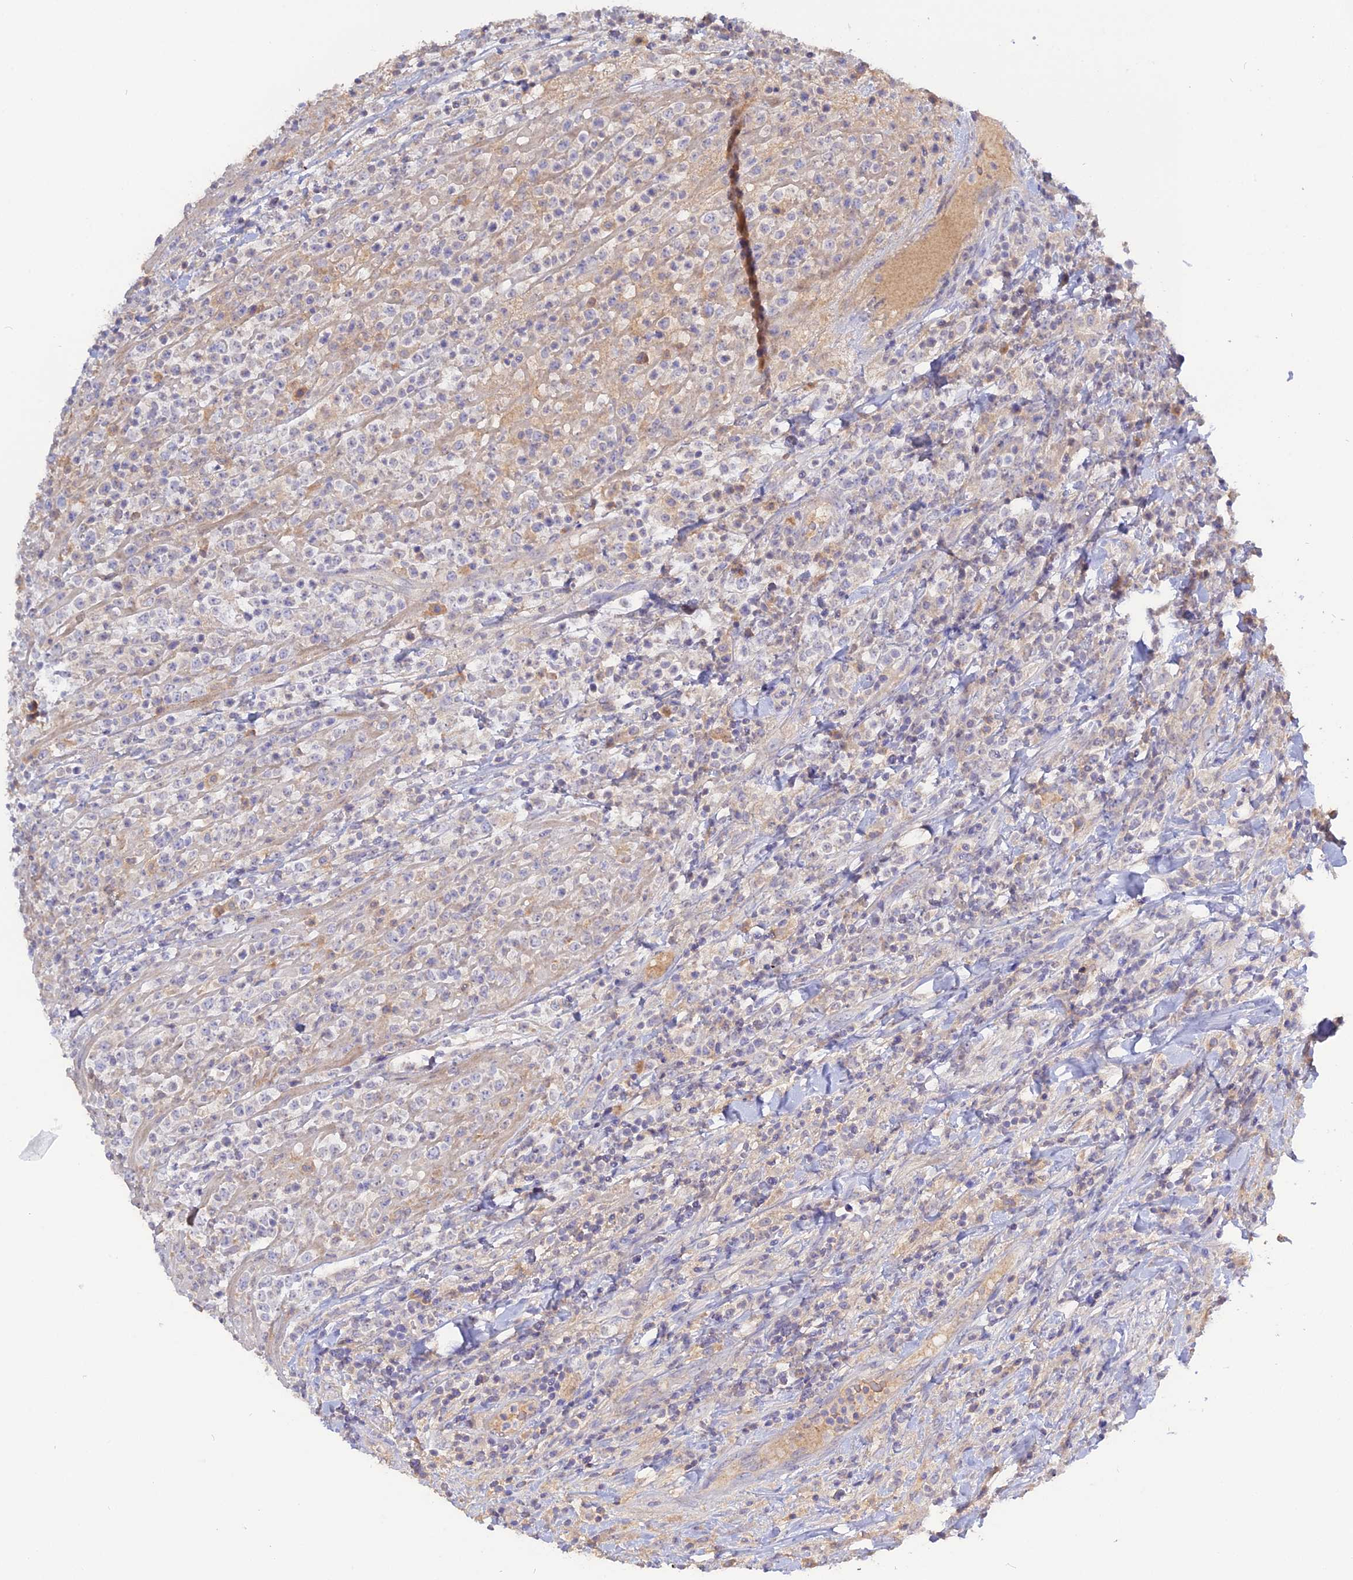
{"staining": {"intensity": "negative", "quantity": "none", "location": "none"}, "tissue": "lymphoma", "cell_type": "Tumor cells", "image_type": "cancer", "snomed": [{"axis": "morphology", "description": "Malignant lymphoma, non-Hodgkin's type, High grade"}, {"axis": "topography", "description": "Colon"}], "caption": "Immunohistochemical staining of human lymphoma demonstrates no significant staining in tumor cells. (DAB (3,3'-diaminobenzidine) immunohistochemistry visualized using brightfield microscopy, high magnification).", "gene": "ADGRA1", "patient": {"sex": "female", "age": 53}}